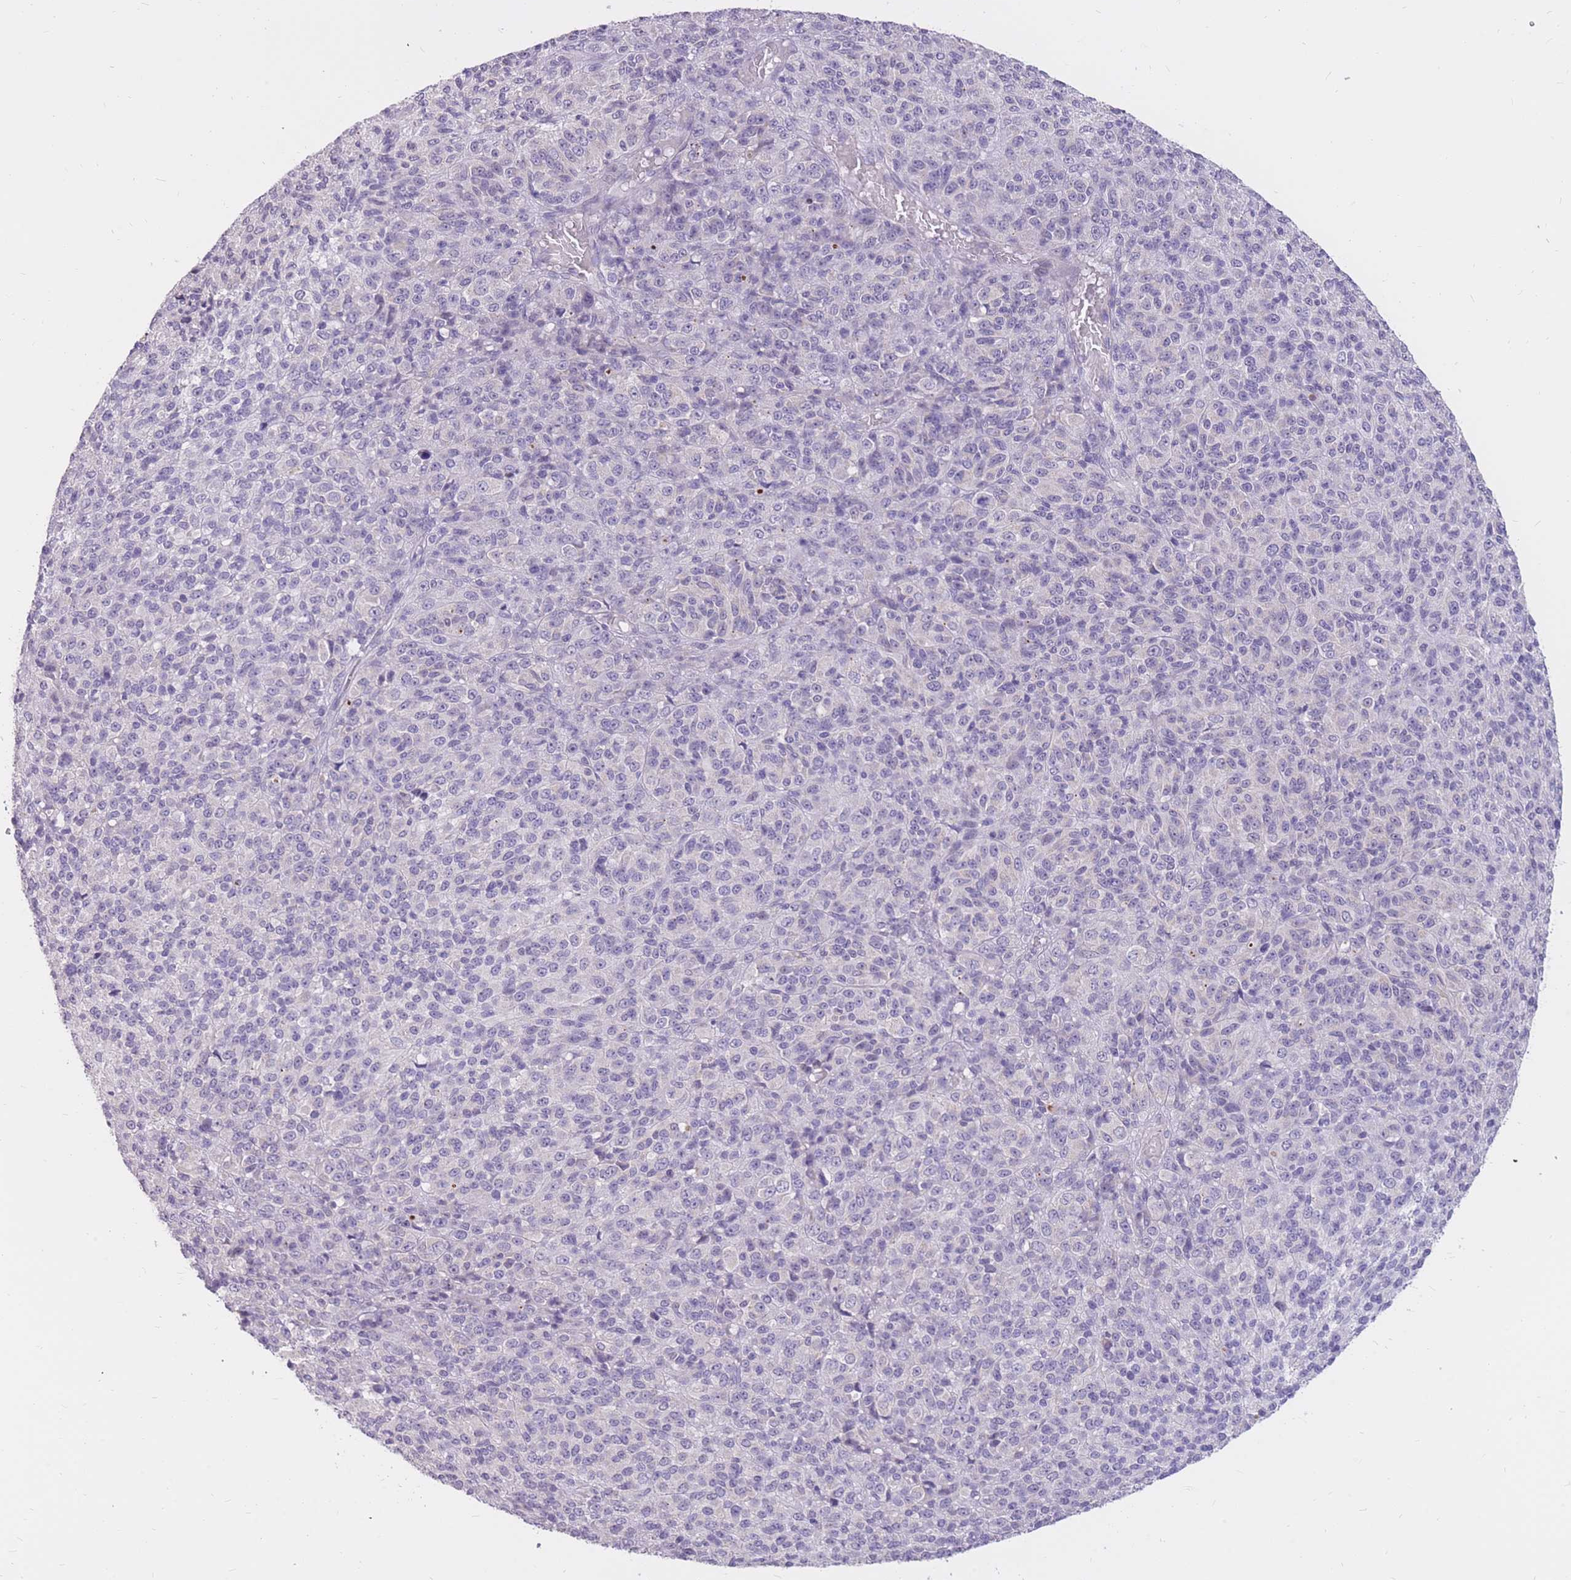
{"staining": {"intensity": "negative", "quantity": "none", "location": "none"}, "tissue": "melanoma", "cell_type": "Tumor cells", "image_type": "cancer", "snomed": [{"axis": "morphology", "description": "Malignant melanoma, Metastatic site"}, {"axis": "topography", "description": "Brain"}], "caption": "Malignant melanoma (metastatic site) was stained to show a protein in brown. There is no significant expression in tumor cells.", "gene": "RNF170", "patient": {"sex": "female", "age": 56}}